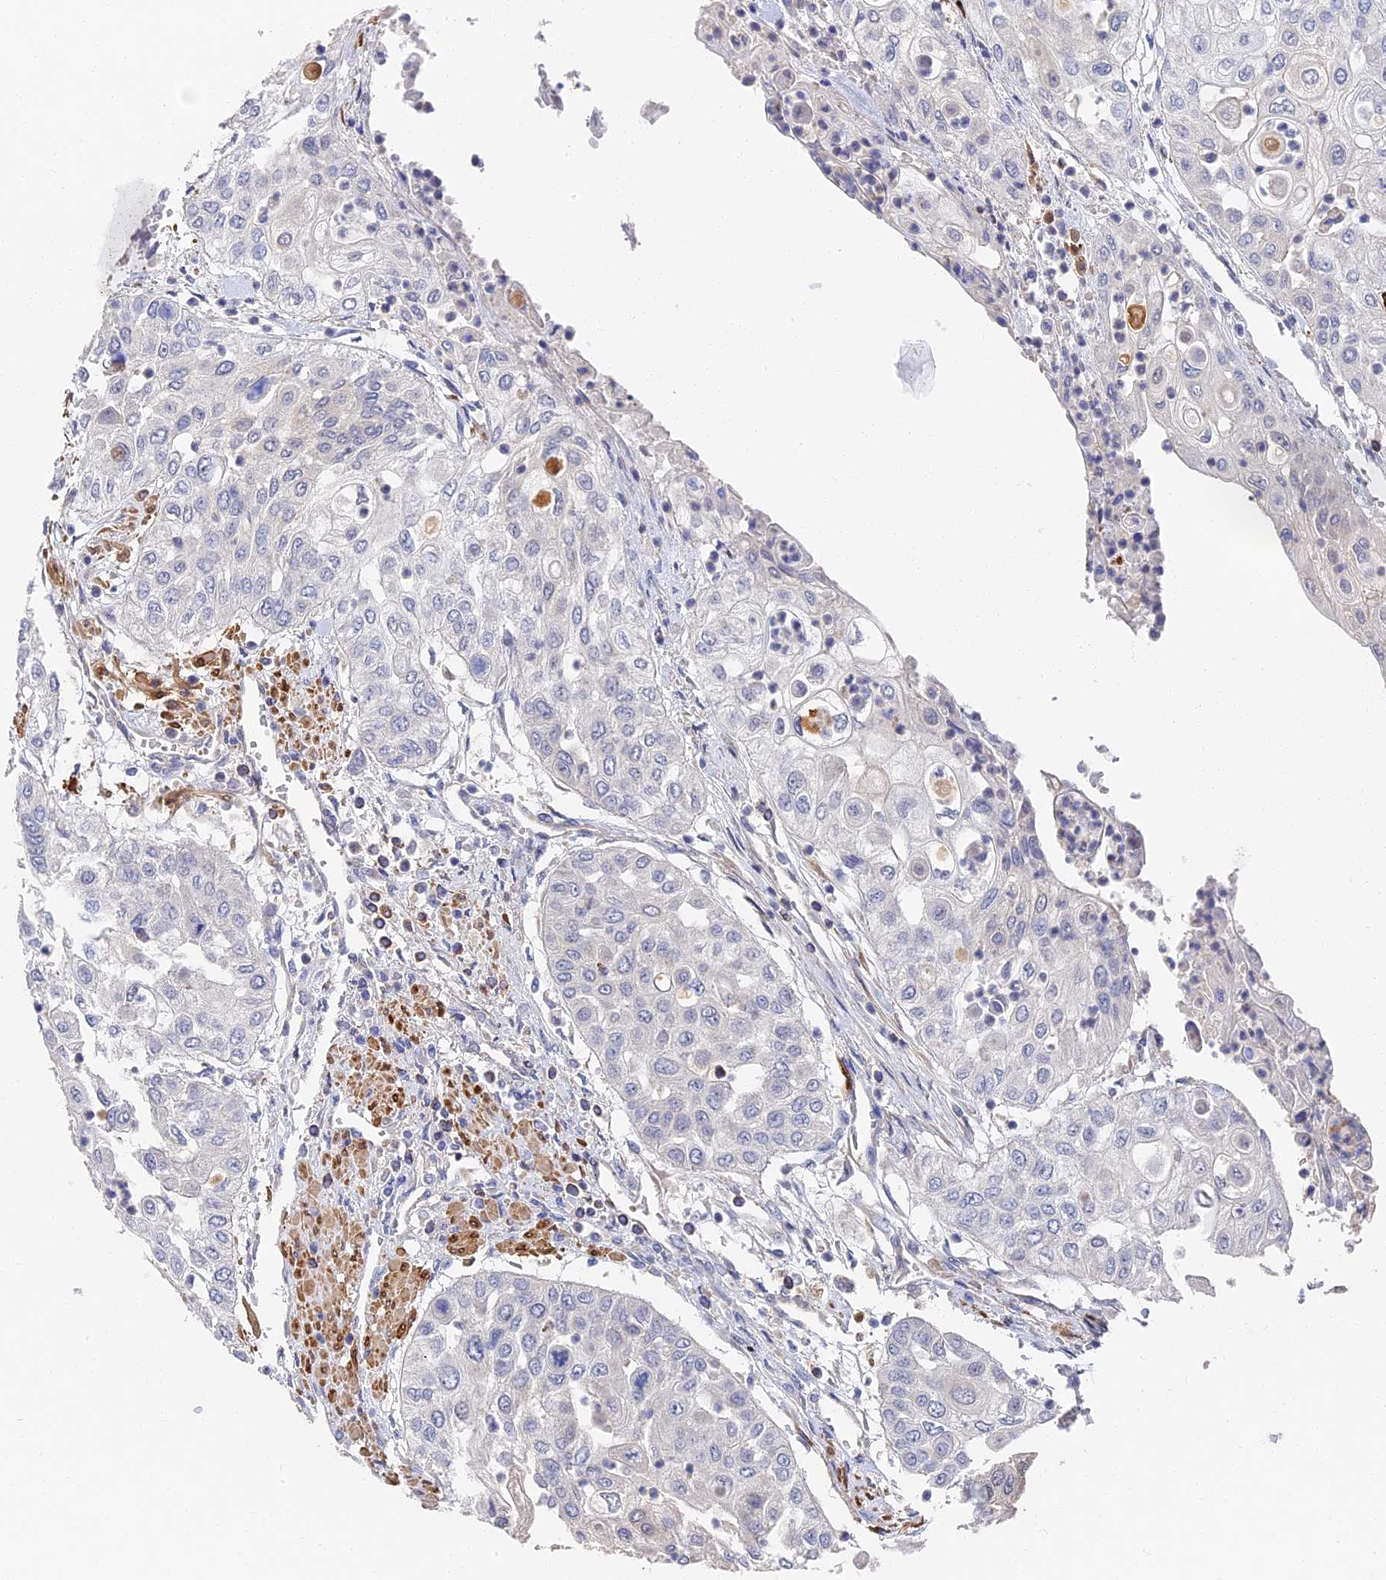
{"staining": {"intensity": "negative", "quantity": "none", "location": "none"}, "tissue": "urothelial cancer", "cell_type": "Tumor cells", "image_type": "cancer", "snomed": [{"axis": "morphology", "description": "Urothelial carcinoma, High grade"}, {"axis": "topography", "description": "Urinary bladder"}], "caption": "Immunohistochemistry (IHC) of high-grade urothelial carcinoma reveals no positivity in tumor cells.", "gene": "CCDC113", "patient": {"sex": "female", "age": 79}}